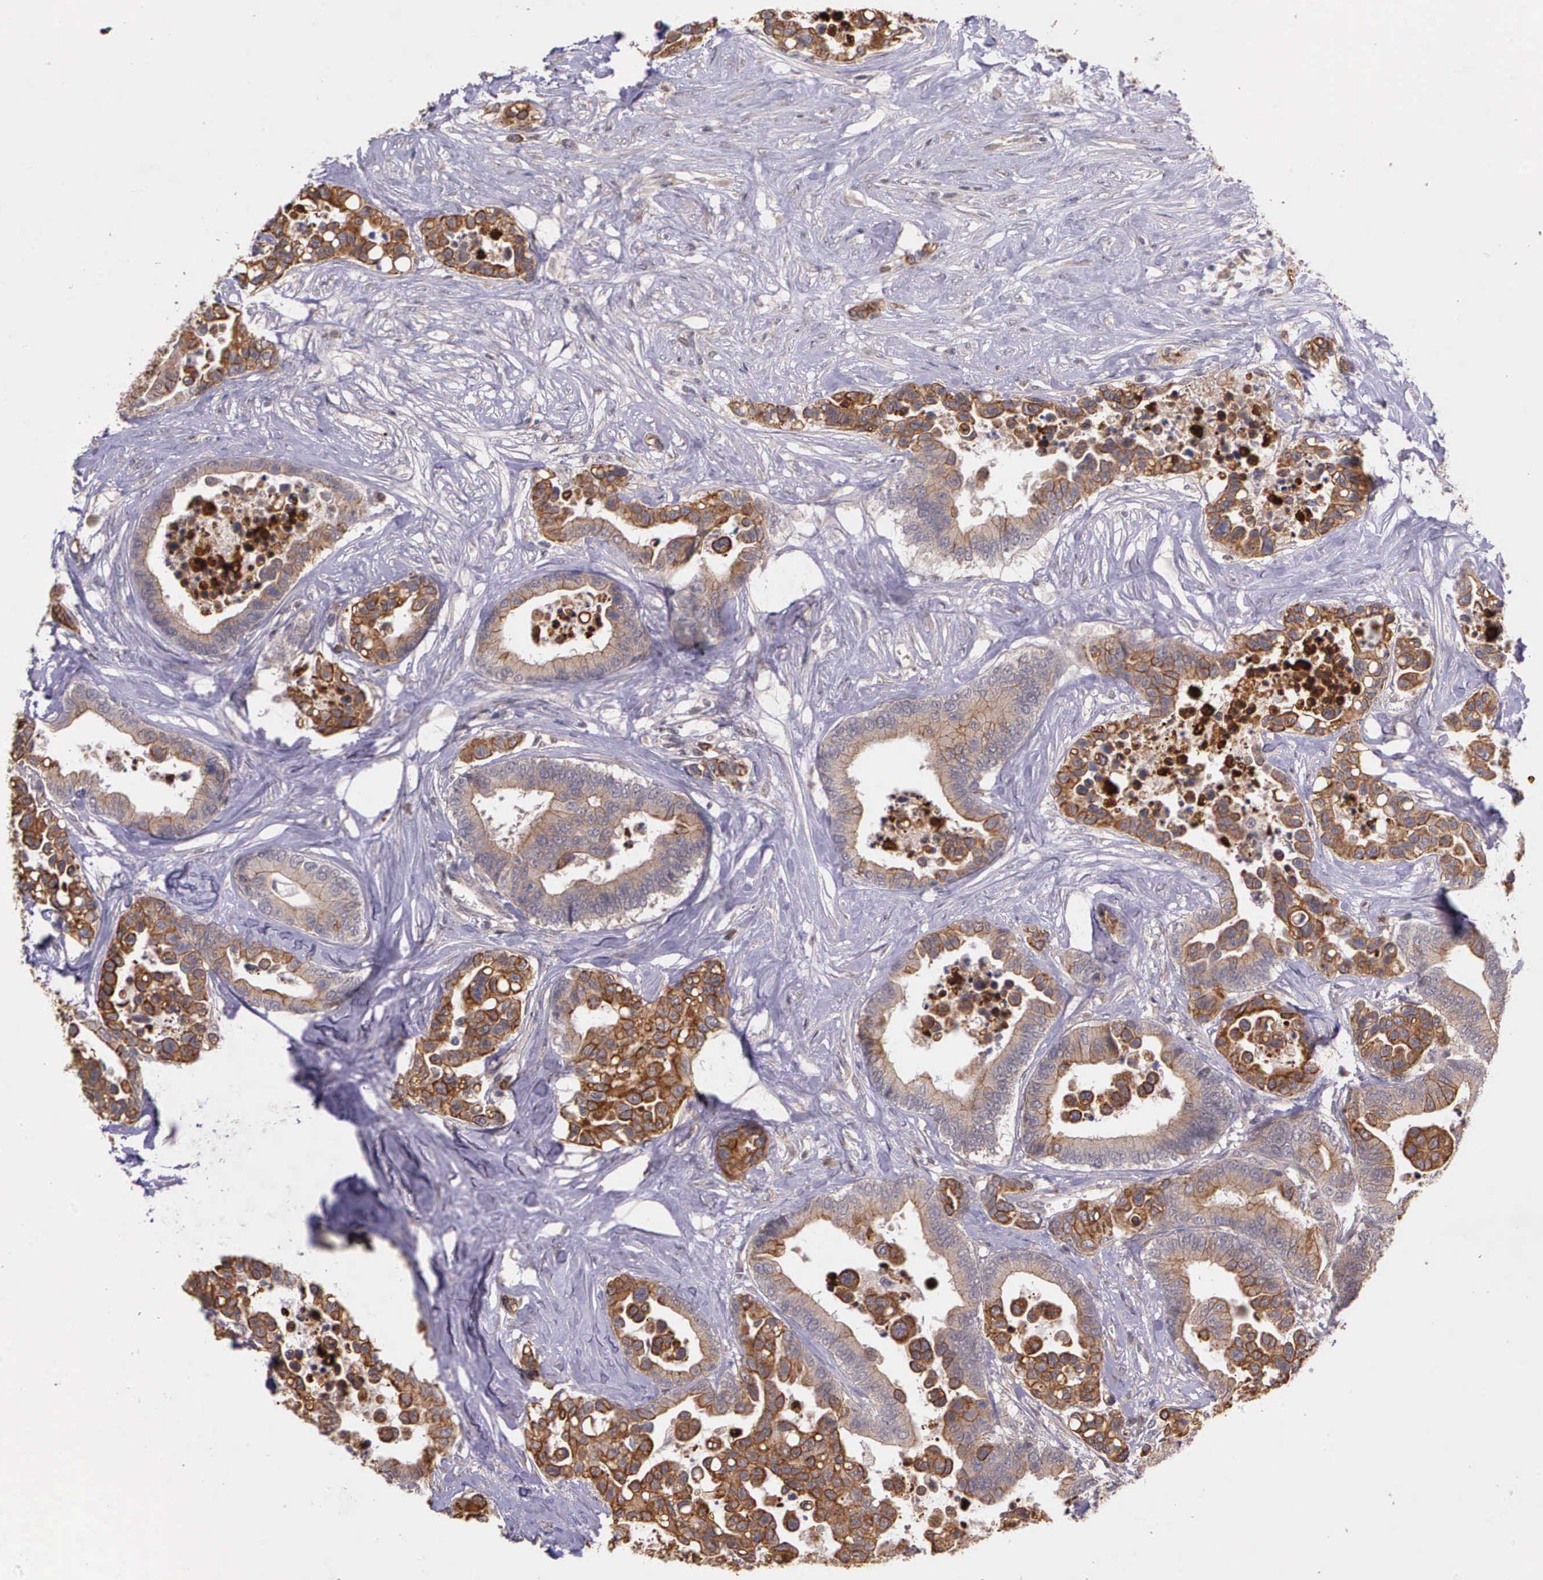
{"staining": {"intensity": "strong", "quantity": ">75%", "location": "cytoplasmic/membranous"}, "tissue": "colorectal cancer", "cell_type": "Tumor cells", "image_type": "cancer", "snomed": [{"axis": "morphology", "description": "Adenocarcinoma, NOS"}, {"axis": "topography", "description": "Colon"}], "caption": "IHC micrograph of colorectal adenocarcinoma stained for a protein (brown), which demonstrates high levels of strong cytoplasmic/membranous positivity in approximately >75% of tumor cells.", "gene": "PRICKLE3", "patient": {"sex": "male", "age": 82}}